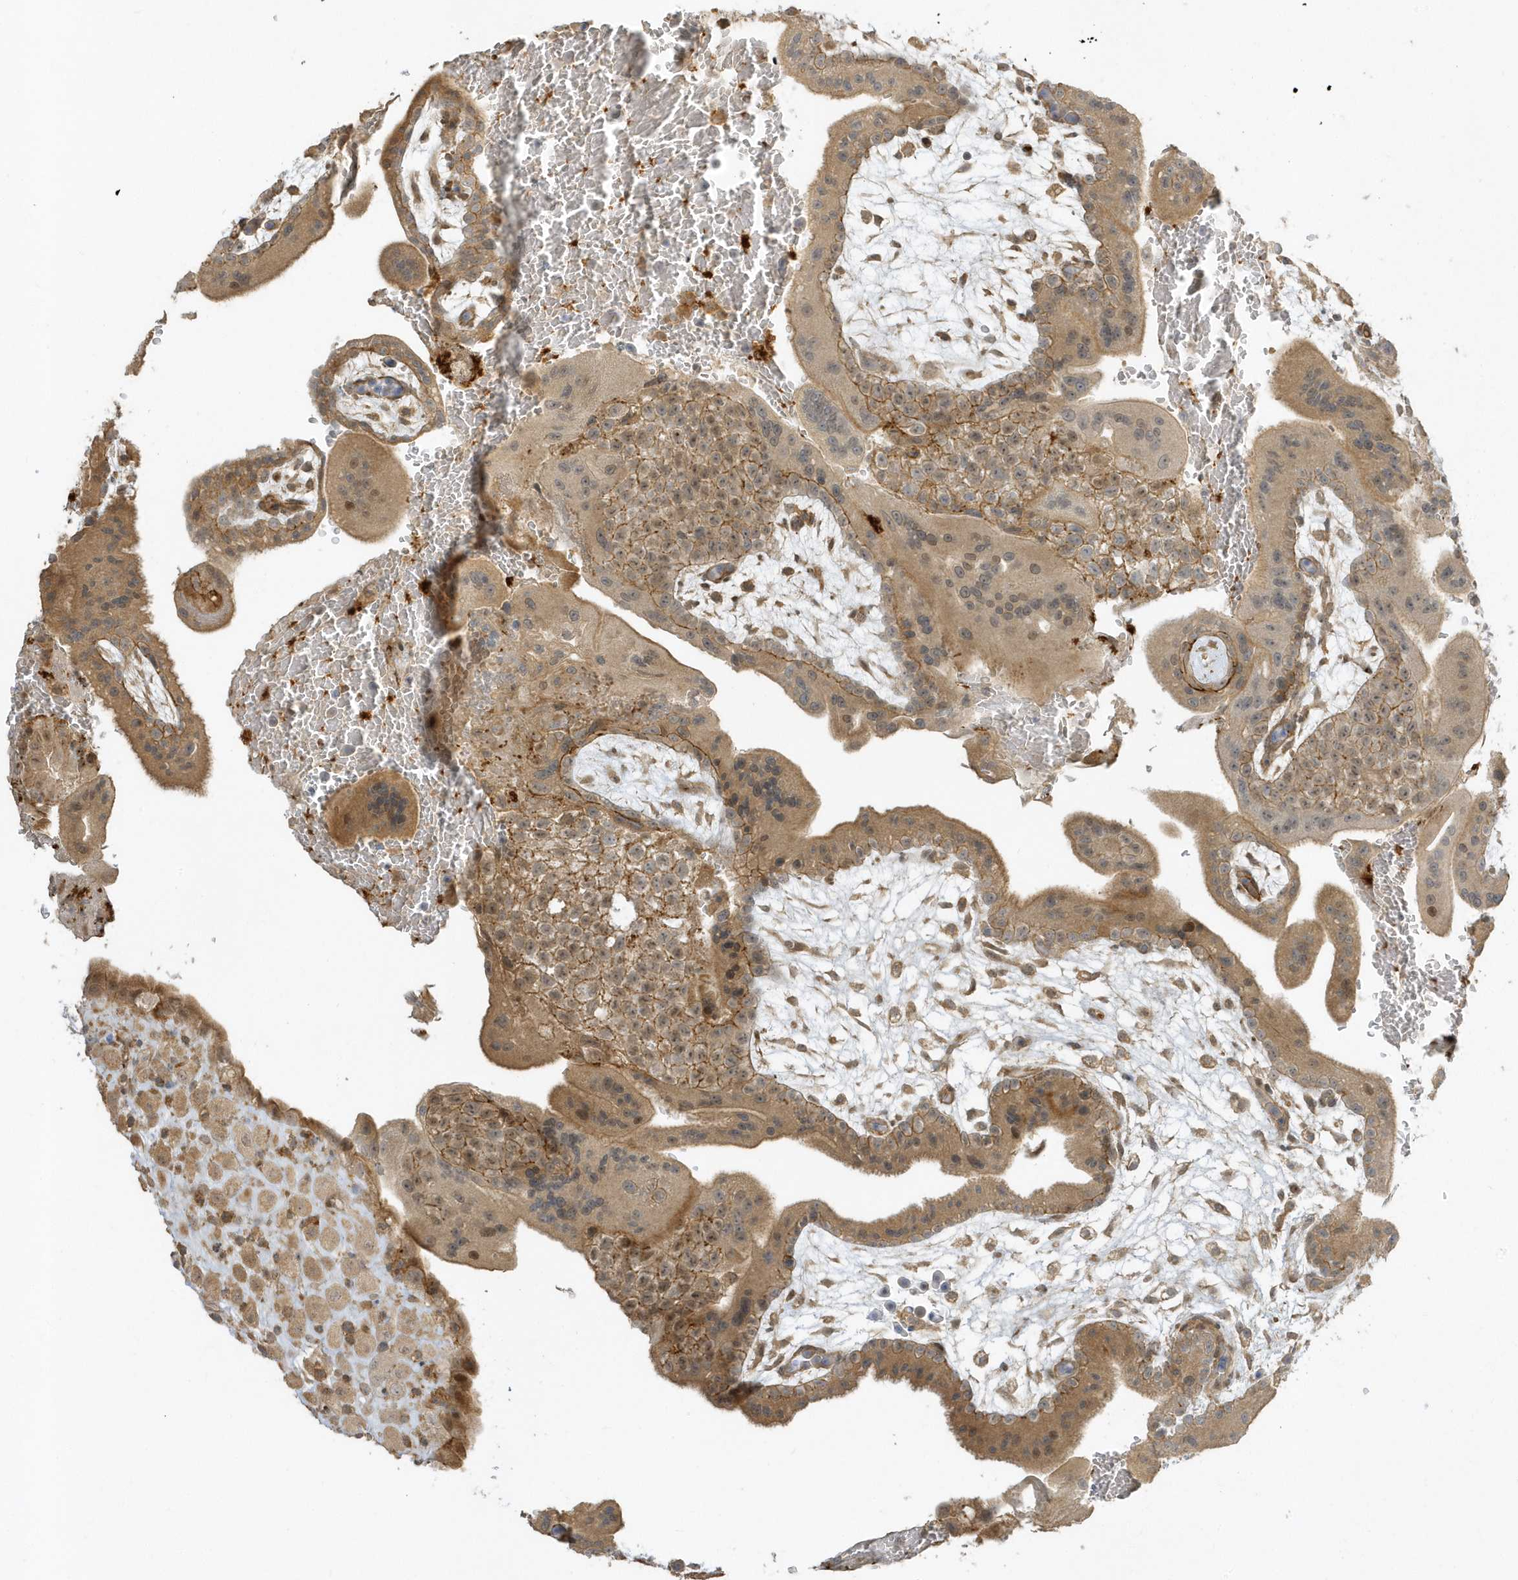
{"staining": {"intensity": "moderate", "quantity": ">75%", "location": "cytoplasmic/membranous,nuclear"}, "tissue": "placenta", "cell_type": "Decidual cells", "image_type": "normal", "snomed": [{"axis": "morphology", "description": "Normal tissue, NOS"}, {"axis": "topography", "description": "Placenta"}], "caption": "Immunohistochemical staining of normal human placenta shows moderate cytoplasmic/membranous,nuclear protein staining in approximately >75% of decidual cells. Immunohistochemistry stains the protein of interest in brown and the nuclei are stained blue.", "gene": "ZBTB8A", "patient": {"sex": "female", "age": 35}}